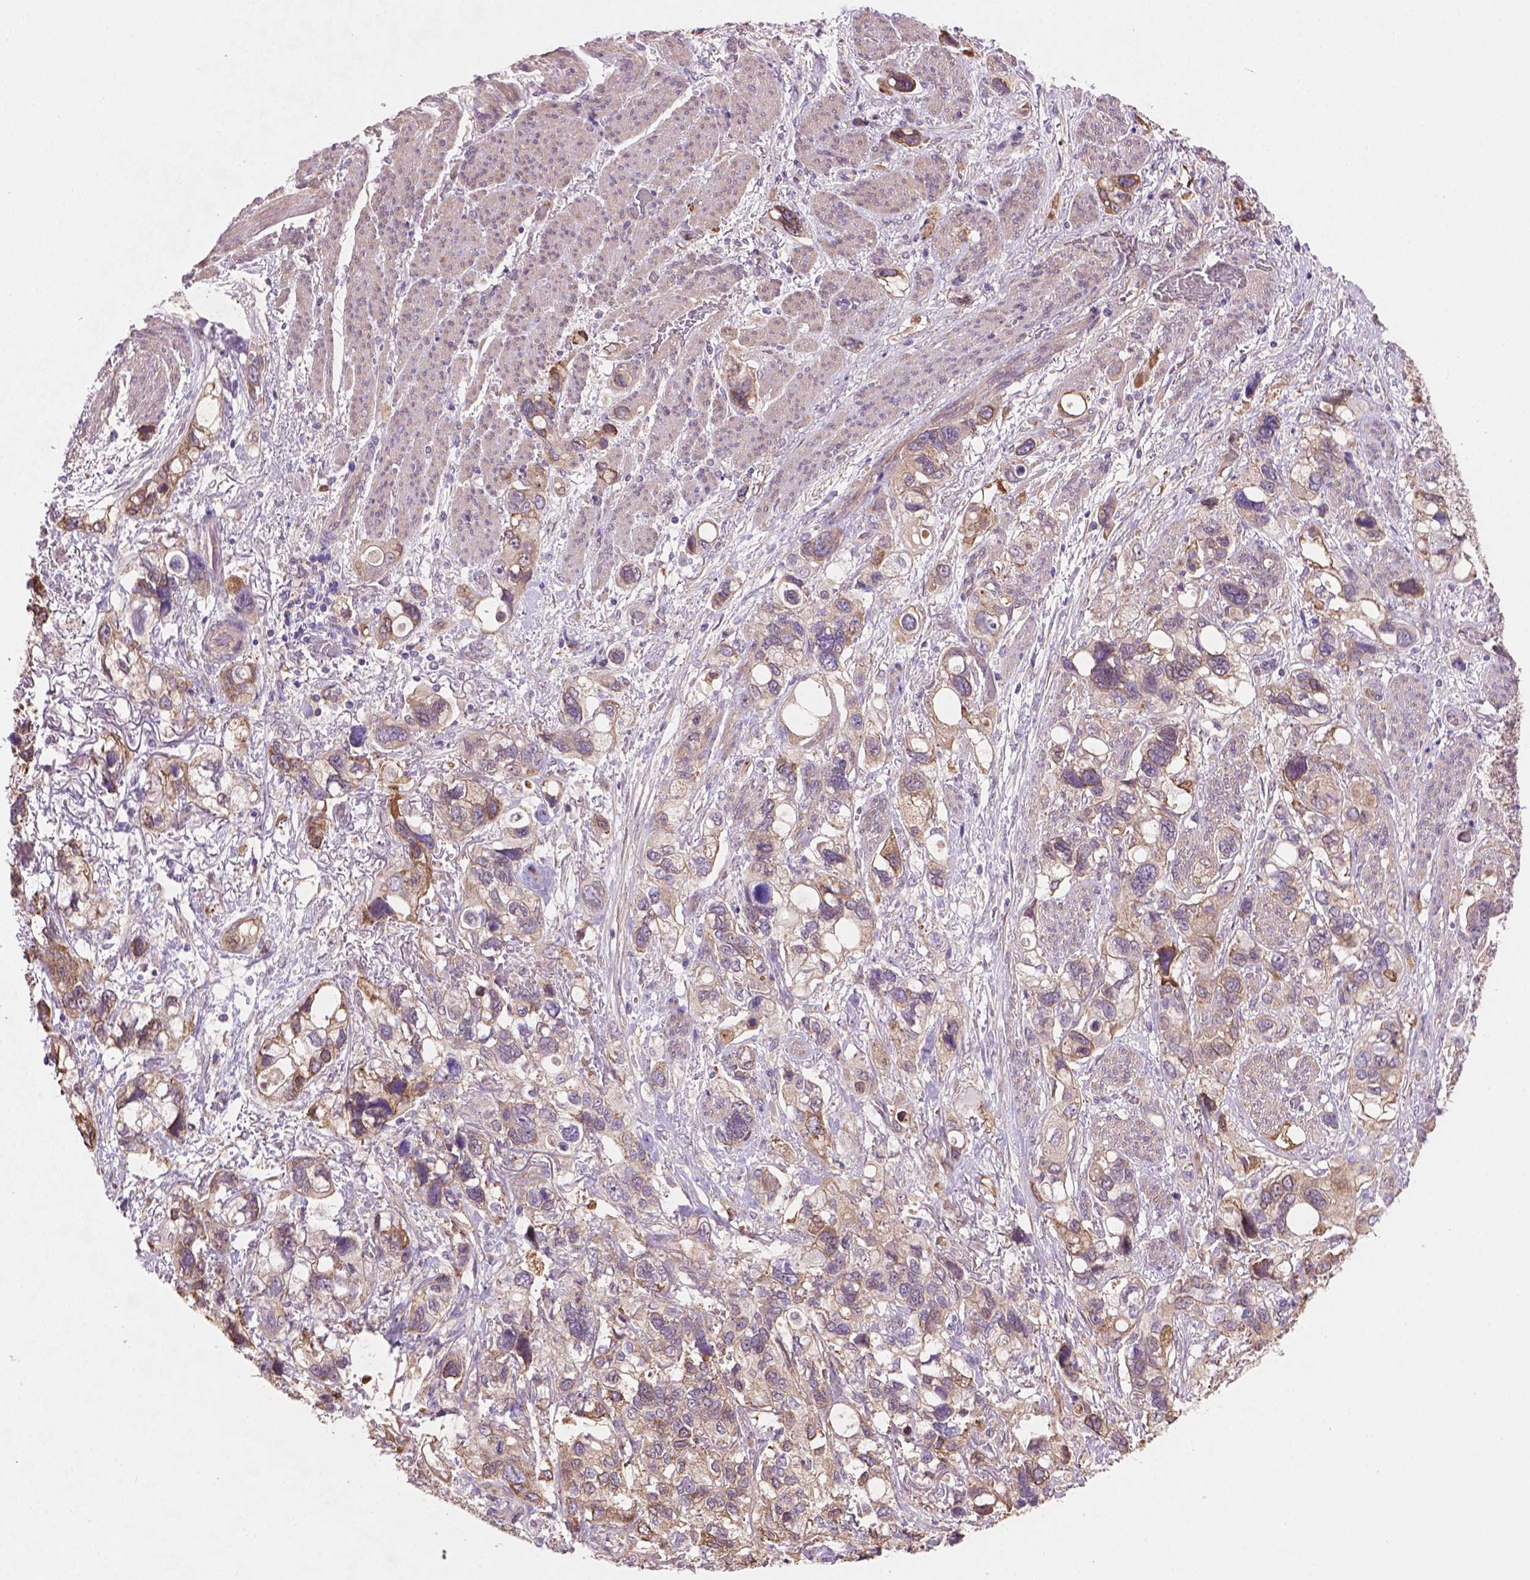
{"staining": {"intensity": "moderate", "quantity": "25%-75%", "location": "cytoplasmic/membranous"}, "tissue": "stomach cancer", "cell_type": "Tumor cells", "image_type": "cancer", "snomed": [{"axis": "morphology", "description": "Adenocarcinoma, NOS"}, {"axis": "topography", "description": "Stomach, upper"}], "caption": "Brown immunohistochemical staining in stomach adenocarcinoma exhibits moderate cytoplasmic/membranous staining in about 25%-75% of tumor cells.", "gene": "AMMECR1", "patient": {"sex": "female", "age": 81}}